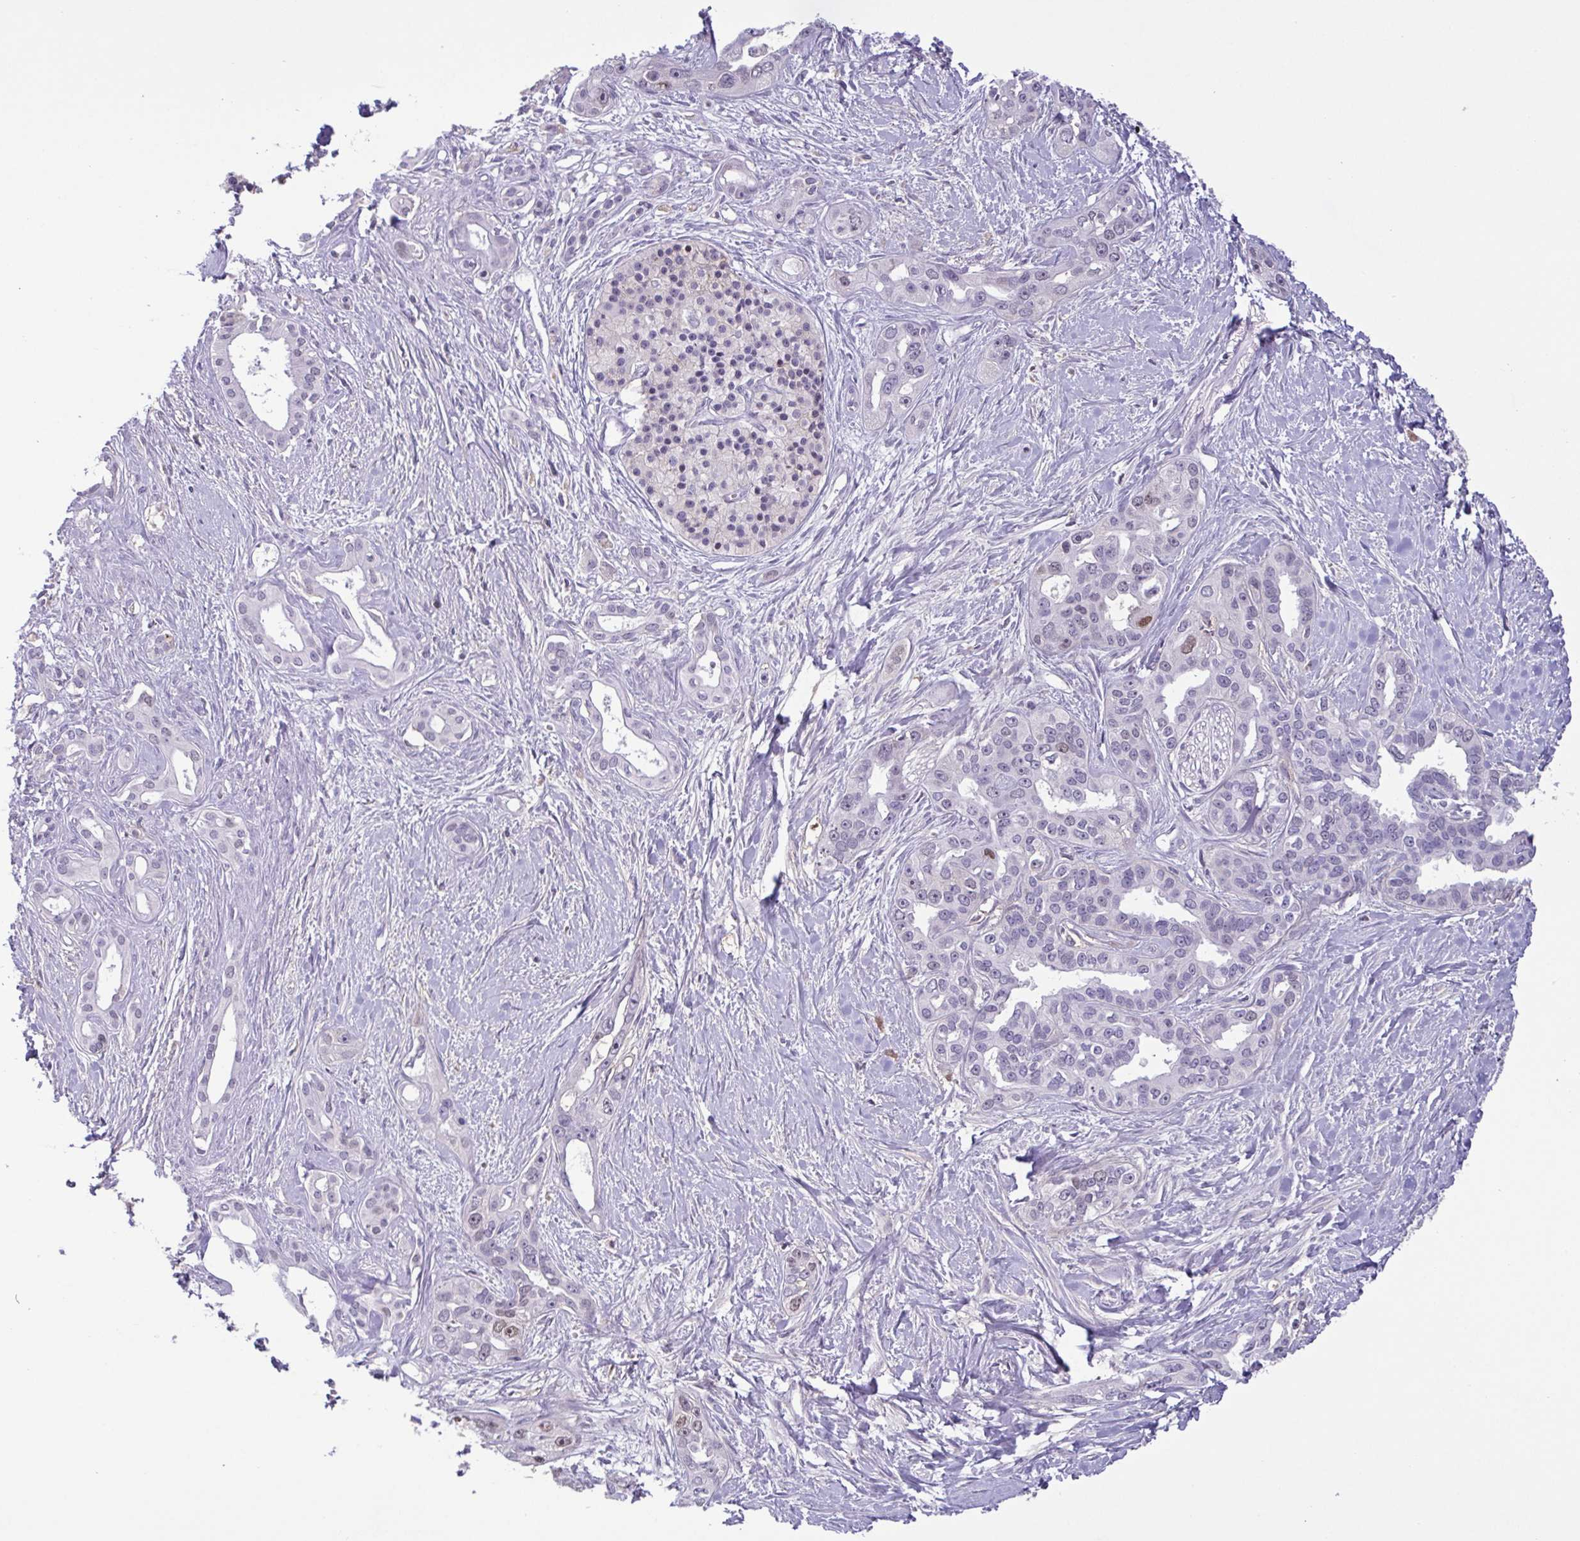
{"staining": {"intensity": "moderate", "quantity": "<25%", "location": "nuclear"}, "tissue": "pancreatic cancer", "cell_type": "Tumor cells", "image_type": "cancer", "snomed": [{"axis": "morphology", "description": "Adenocarcinoma, NOS"}, {"axis": "topography", "description": "Pancreas"}], "caption": "Immunohistochemistry of human adenocarcinoma (pancreatic) displays low levels of moderate nuclear staining in approximately <25% of tumor cells.", "gene": "IRF1", "patient": {"sex": "female", "age": 50}}